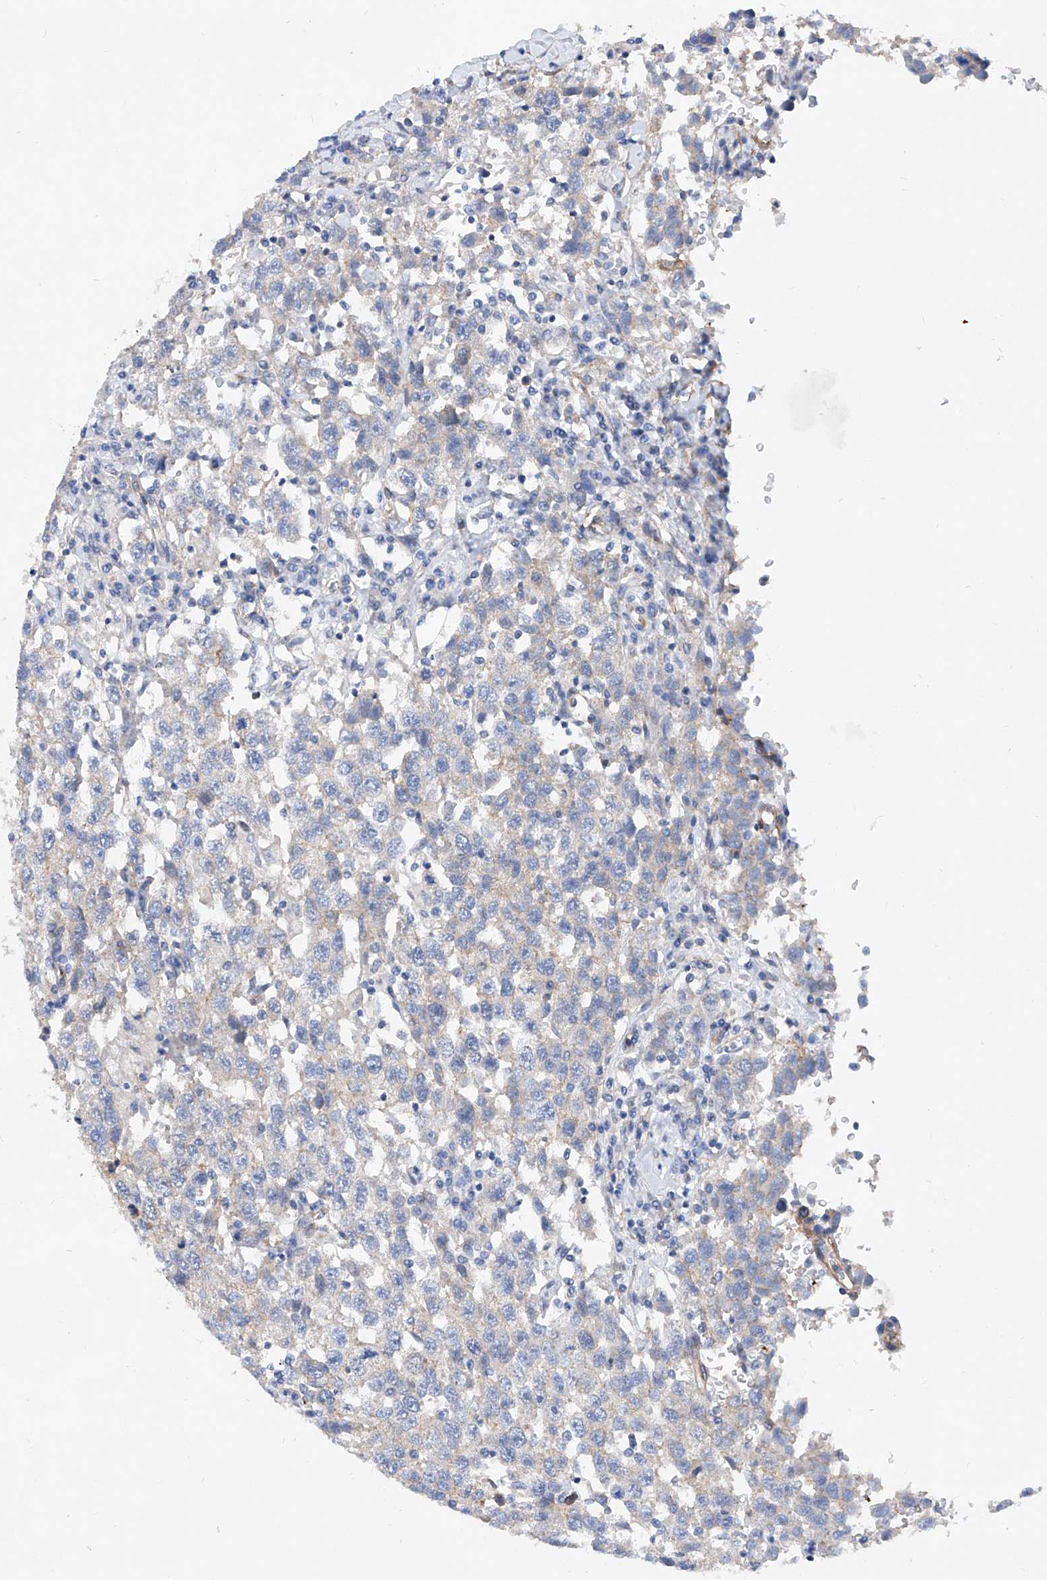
{"staining": {"intensity": "negative", "quantity": "none", "location": "none"}, "tissue": "testis cancer", "cell_type": "Tumor cells", "image_type": "cancer", "snomed": [{"axis": "morphology", "description": "Seminoma, NOS"}, {"axis": "topography", "description": "Testis"}], "caption": "Image shows no protein expression in tumor cells of testis cancer (seminoma) tissue.", "gene": "TAS2R60", "patient": {"sex": "male", "age": 41}}